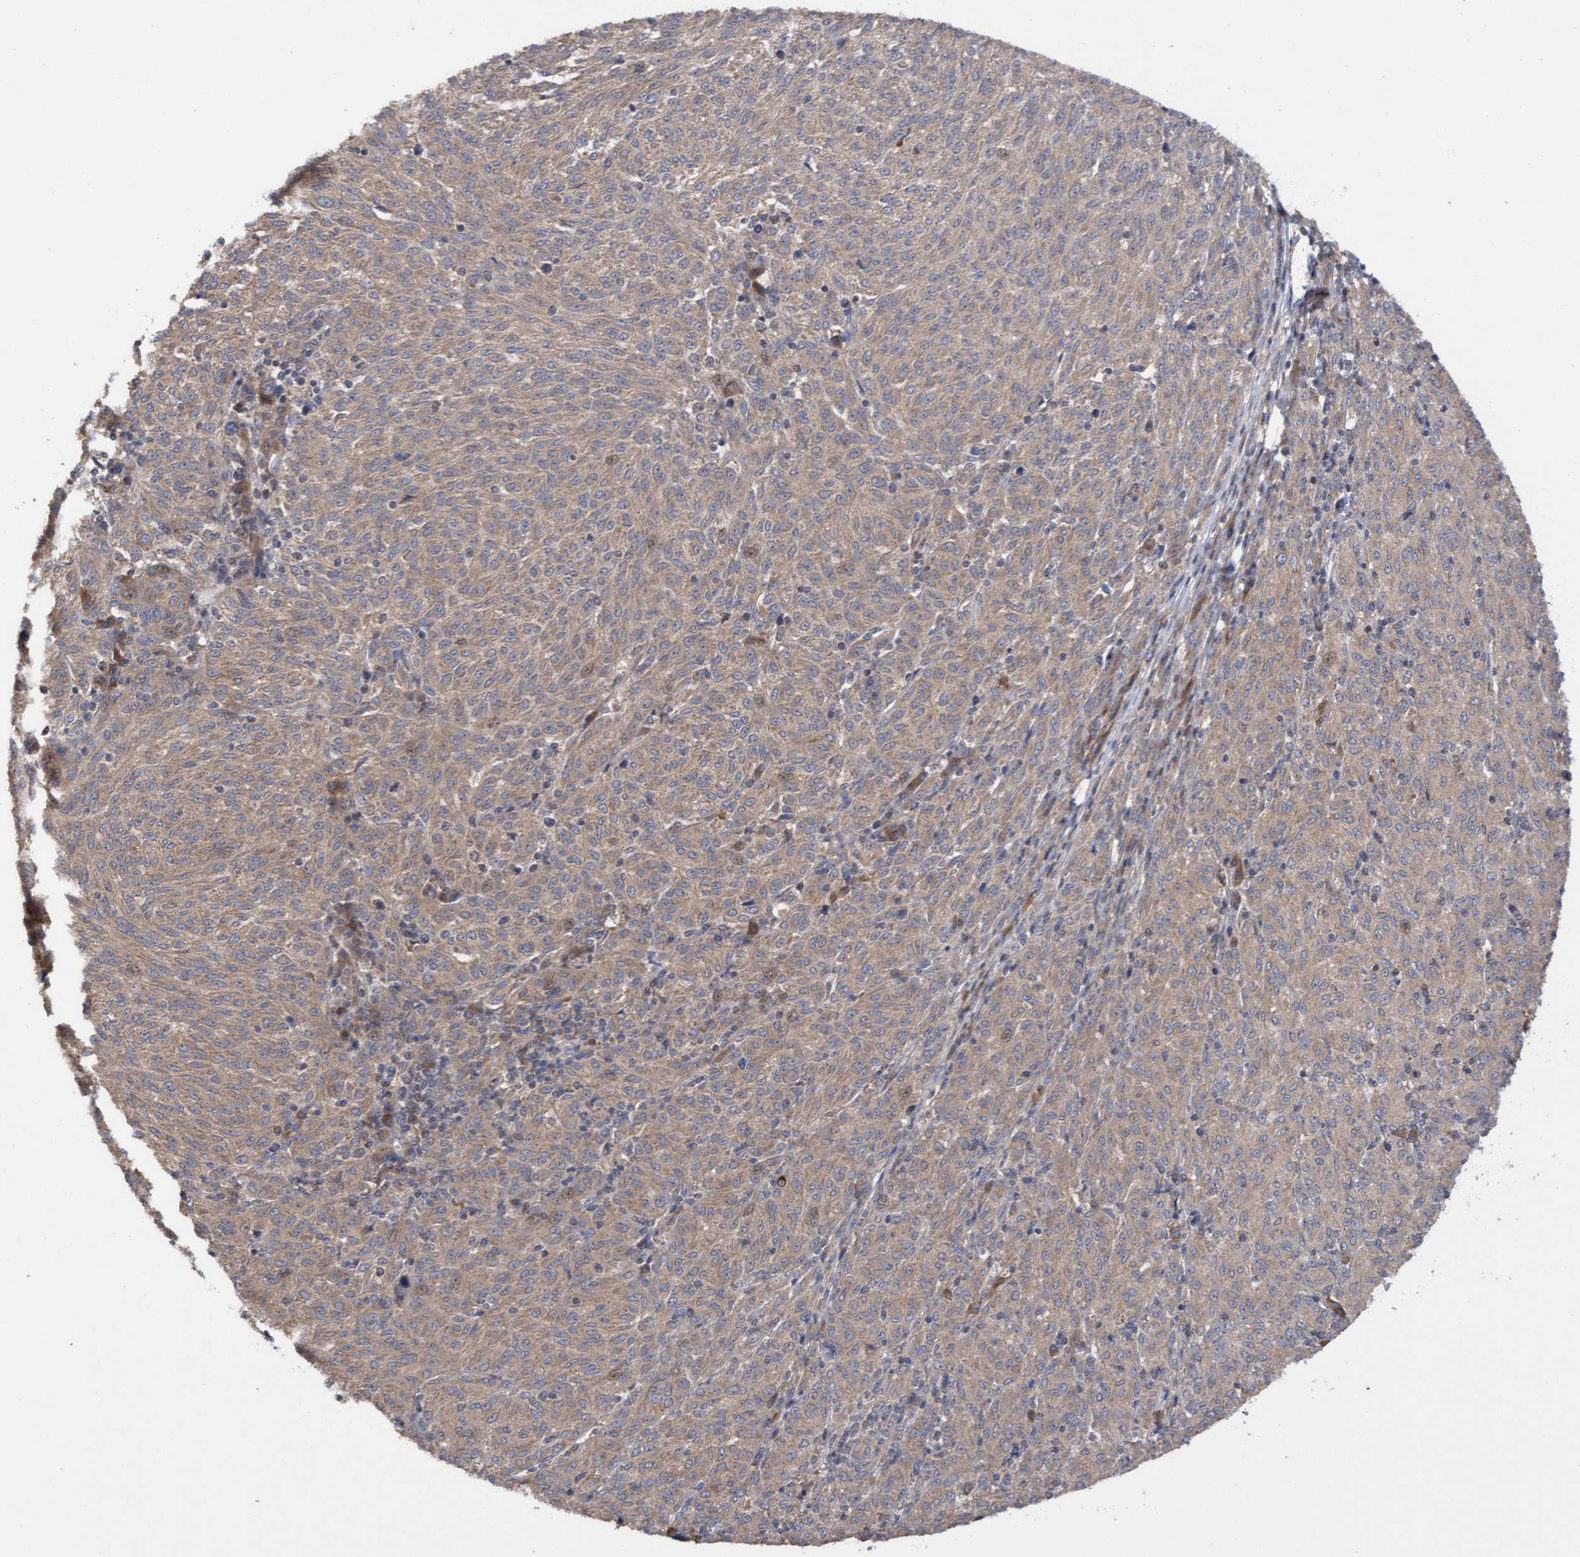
{"staining": {"intensity": "moderate", "quantity": ">75%", "location": "cytoplasmic/membranous"}, "tissue": "melanoma", "cell_type": "Tumor cells", "image_type": "cancer", "snomed": [{"axis": "morphology", "description": "Malignant melanoma, NOS"}, {"axis": "topography", "description": "Skin"}], "caption": "IHC staining of melanoma, which exhibits medium levels of moderate cytoplasmic/membranous positivity in approximately >75% of tumor cells indicating moderate cytoplasmic/membranous protein expression. The staining was performed using DAB (3,3'-diaminobenzidine) (brown) for protein detection and nuclei were counterstained in hematoxylin (blue).", "gene": "ELP5", "patient": {"sex": "female", "age": 72}}